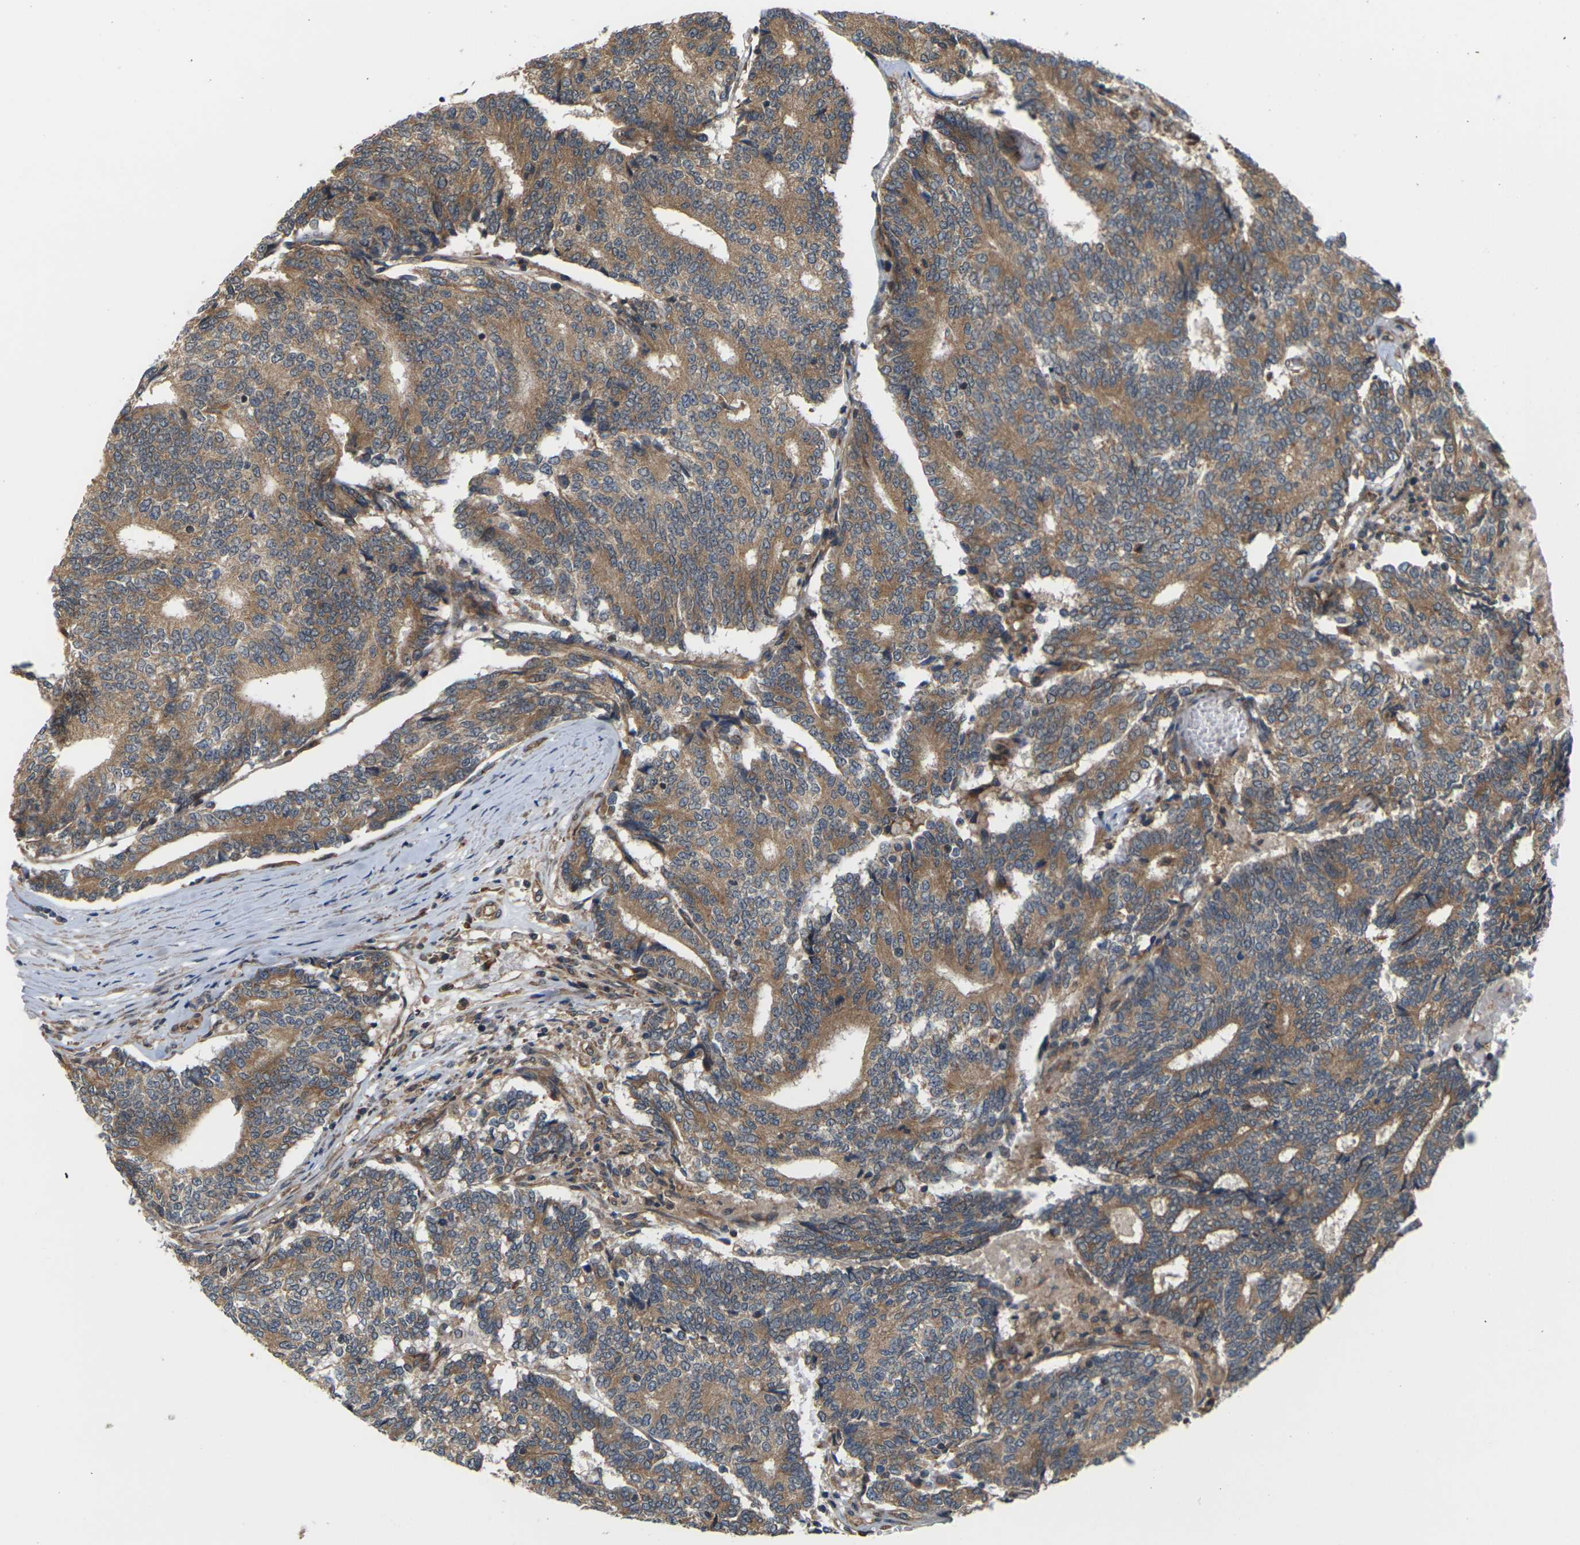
{"staining": {"intensity": "moderate", "quantity": ">75%", "location": "cytoplasmic/membranous"}, "tissue": "prostate cancer", "cell_type": "Tumor cells", "image_type": "cancer", "snomed": [{"axis": "morphology", "description": "Normal tissue, NOS"}, {"axis": "morphology", "description": "Adenocarcinoma, High grade"}, {"axis": "topography", "description": "Prostate"}, {"axis": "topography", "description": "Seminal veicle"}], "caption": "Brown immunohistochemical staining in human prostate cancer displays moderate cytoplasmic/membranous positivity in approximately >75% of tumor cells. (brown staining indicates protein expression, while blue staining denotes nuclei).", "gene": "NRAS", "patient": {"sex": "male", "age": 55}}